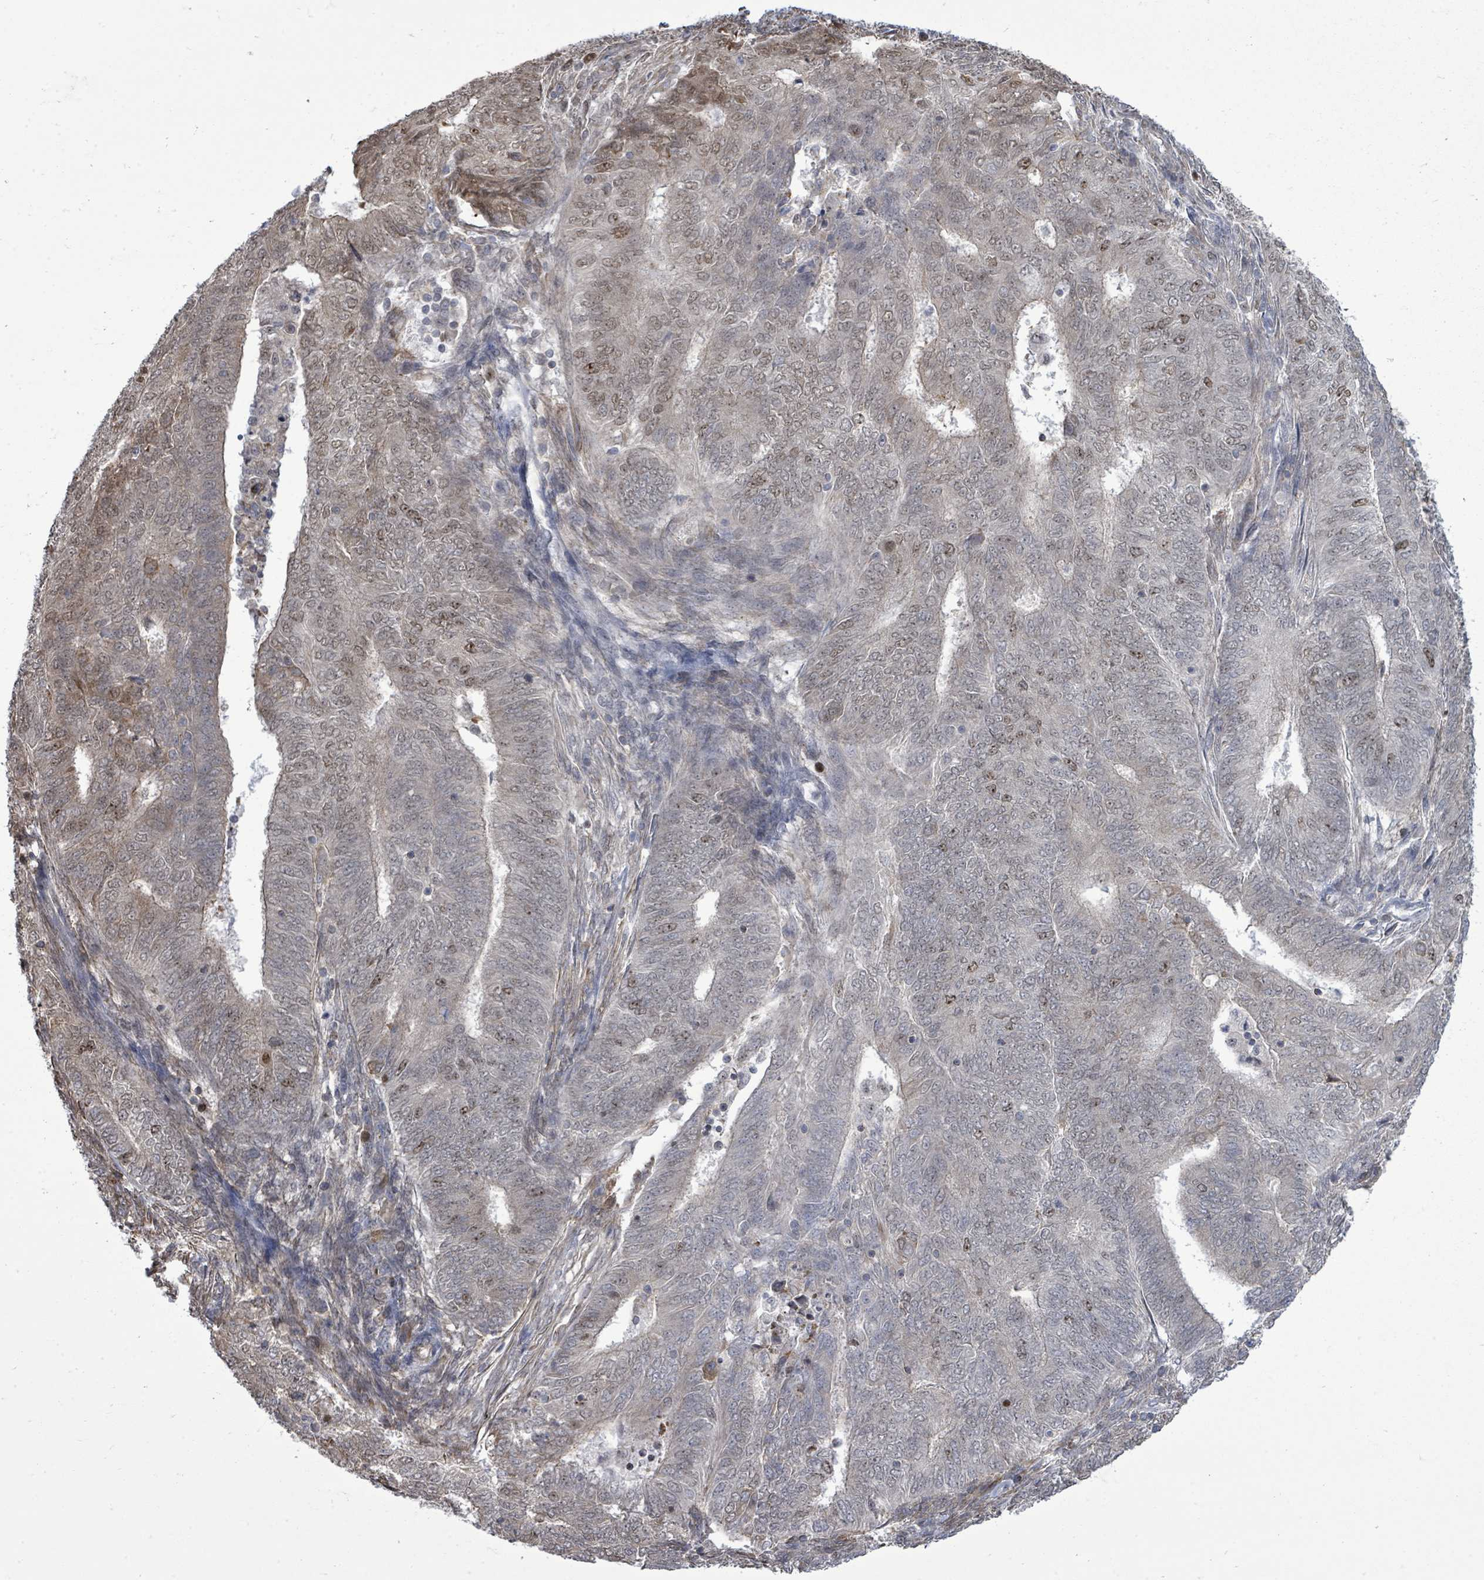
{"staining": {"intensity": "moderate", "quantity": "<25%", "location": "nuclear"}, "tissue": "endometrial cancer", "cell_type": "Tumor cells", "image_type": "cancer", "snomed": [{"axis": "morphology", "description": "Adenocarcinoma, NOS"}, {"axis": "topography", "description": "Endometrium"}], "caption": "Immunohistochemical staining of endometrial adenocarcinoma reveals low levels of moderate nuclear staining in about <25% of tumor cells.", "gene": "PAPSS1", "patient": {"sex": "female", "age": 62}}